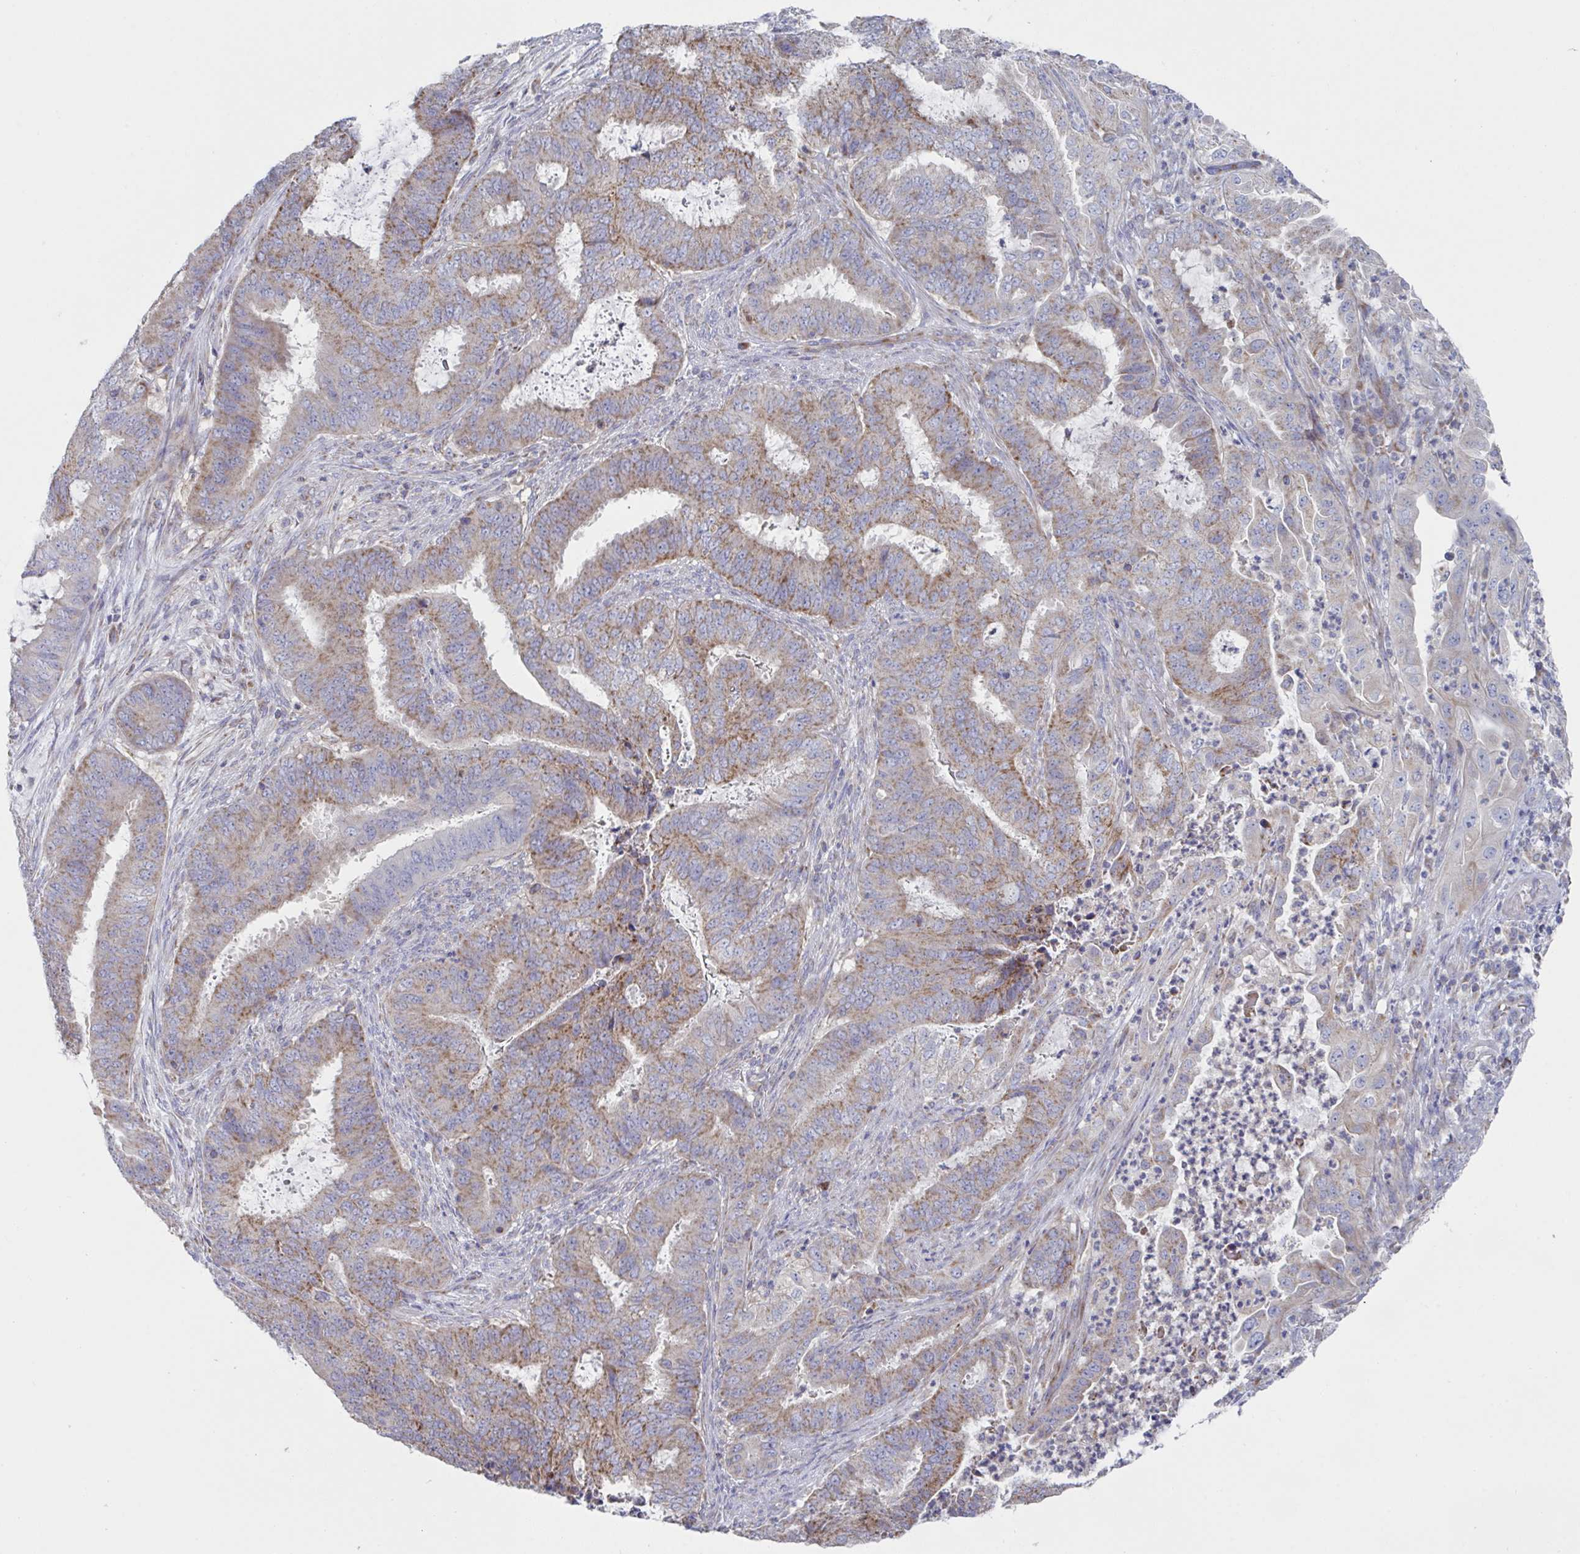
{"staining": {"intensity": "moderate", "quantity": "25%-75%", "location": "cytoplasmic/membranous"}, "tissue": "endometrial cancer", "cell_type": "Tumor cells", "image_type": "cancer", "snomed": [{"axis": "morphology", "description": "Adenocarcinoma, NOS"}, {"axis": "topography", "description": "Endometrium"}], "caption": "DAB immunohistochemical staining of adenocarcinoma (endometrial) reveals moderate cytoplasmic/membranous protein positivity in approximately 25%-75% of tumor cells.", "gene": "NDUFA7", "patient": {"sex": "female", "age": 51}}